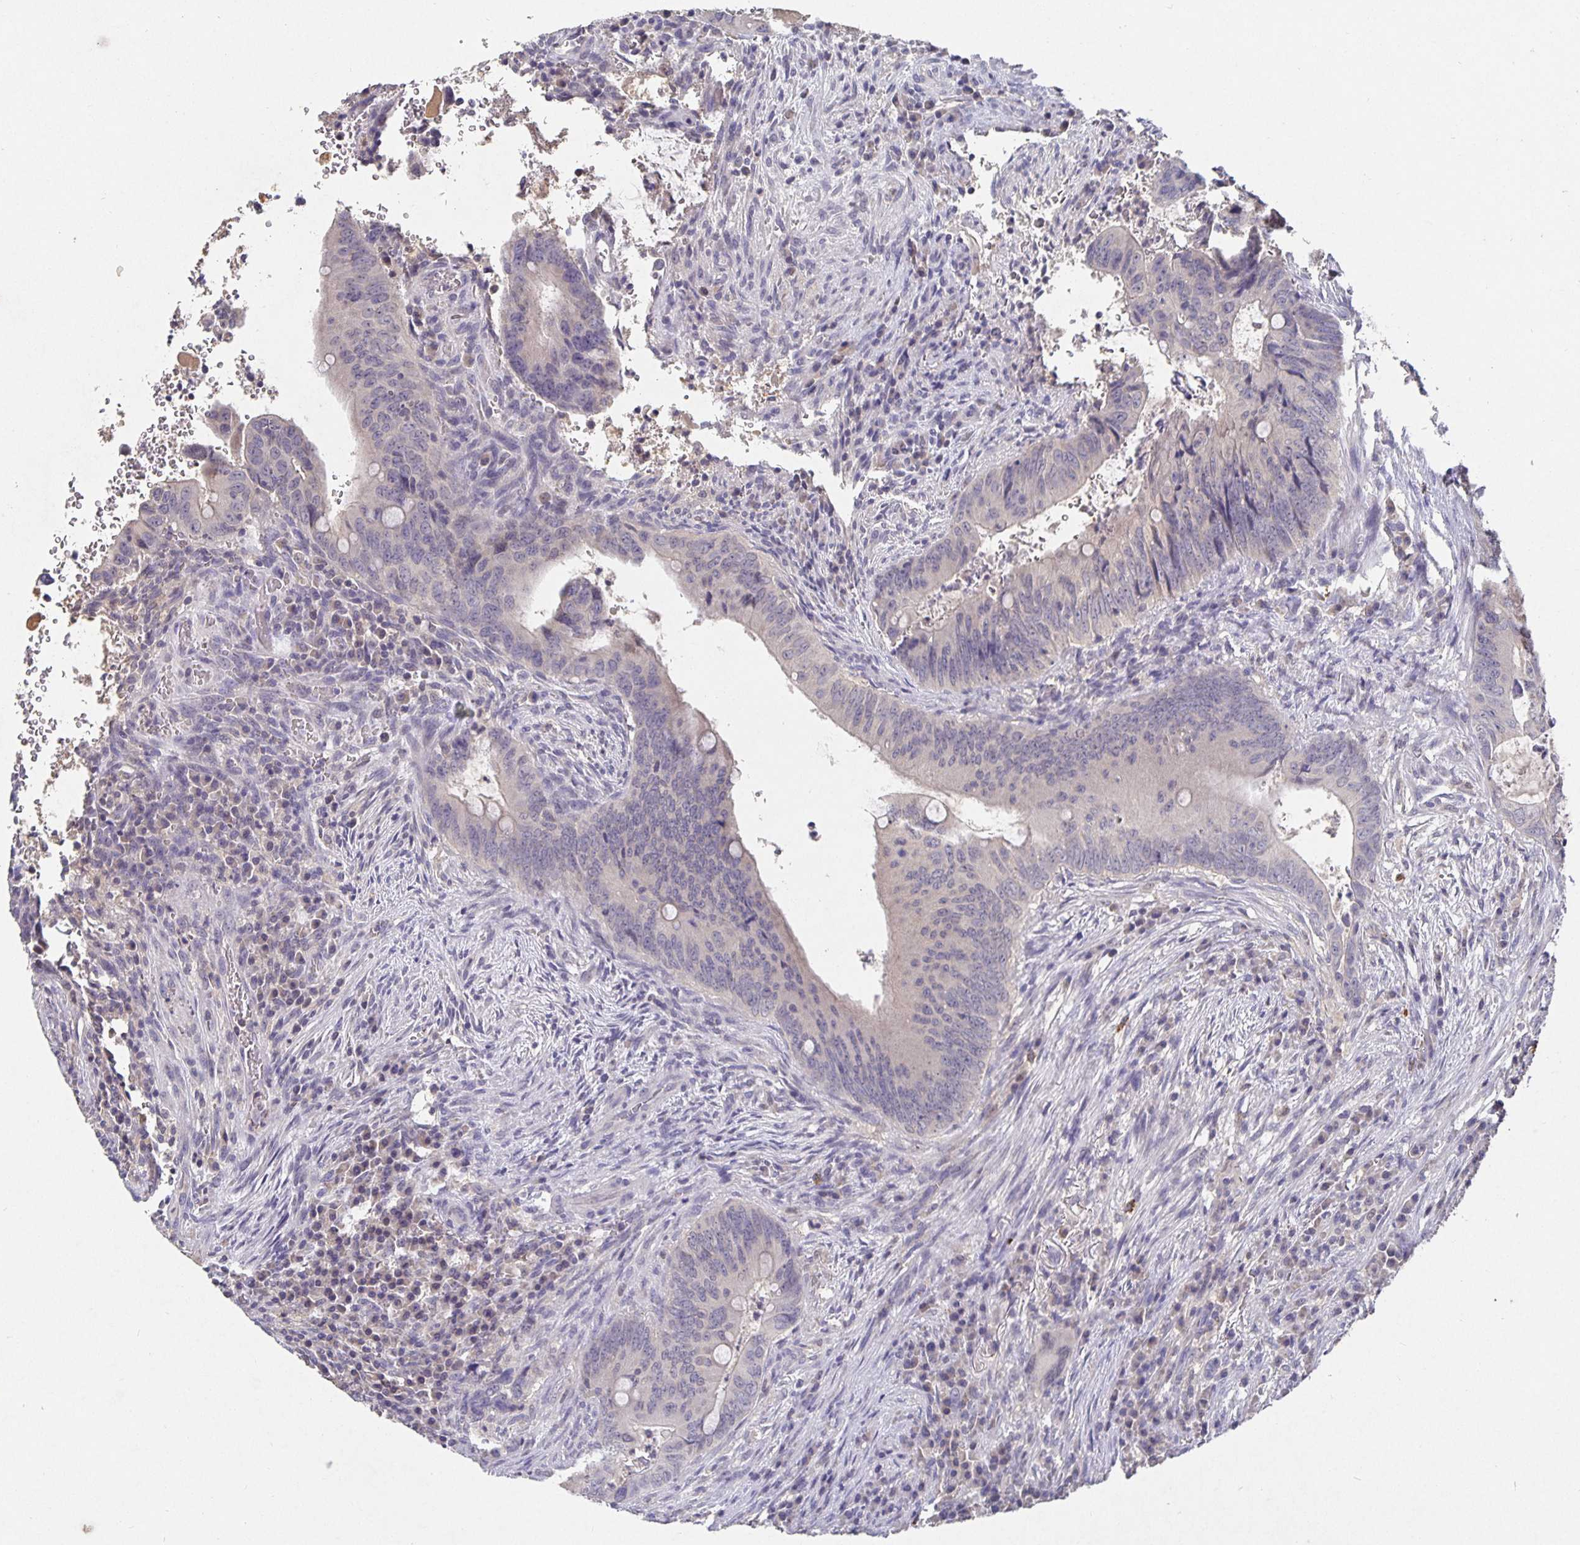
{"staining": {"intensity": "negative", "quantity": "none", "location": "none"}, "tissue": "colorectal cancer", "cell_type": "Tumor cells", "image_type": "cancer", "snomed": [{"axis": "morphology", "description": "Adenocarcinoma, NOS"}, {"axis": "topography", "description": "Colon"}], "caption": "Tumor cells are negative for protein expression in human colorectal cancer (adenocarcinoma). The staining is performed using DAB brown chromogen with nuclei counter-stained in using hematoxylin.", "gene": "HEPN1", "patient": {"sex": "female", "age": 74}}